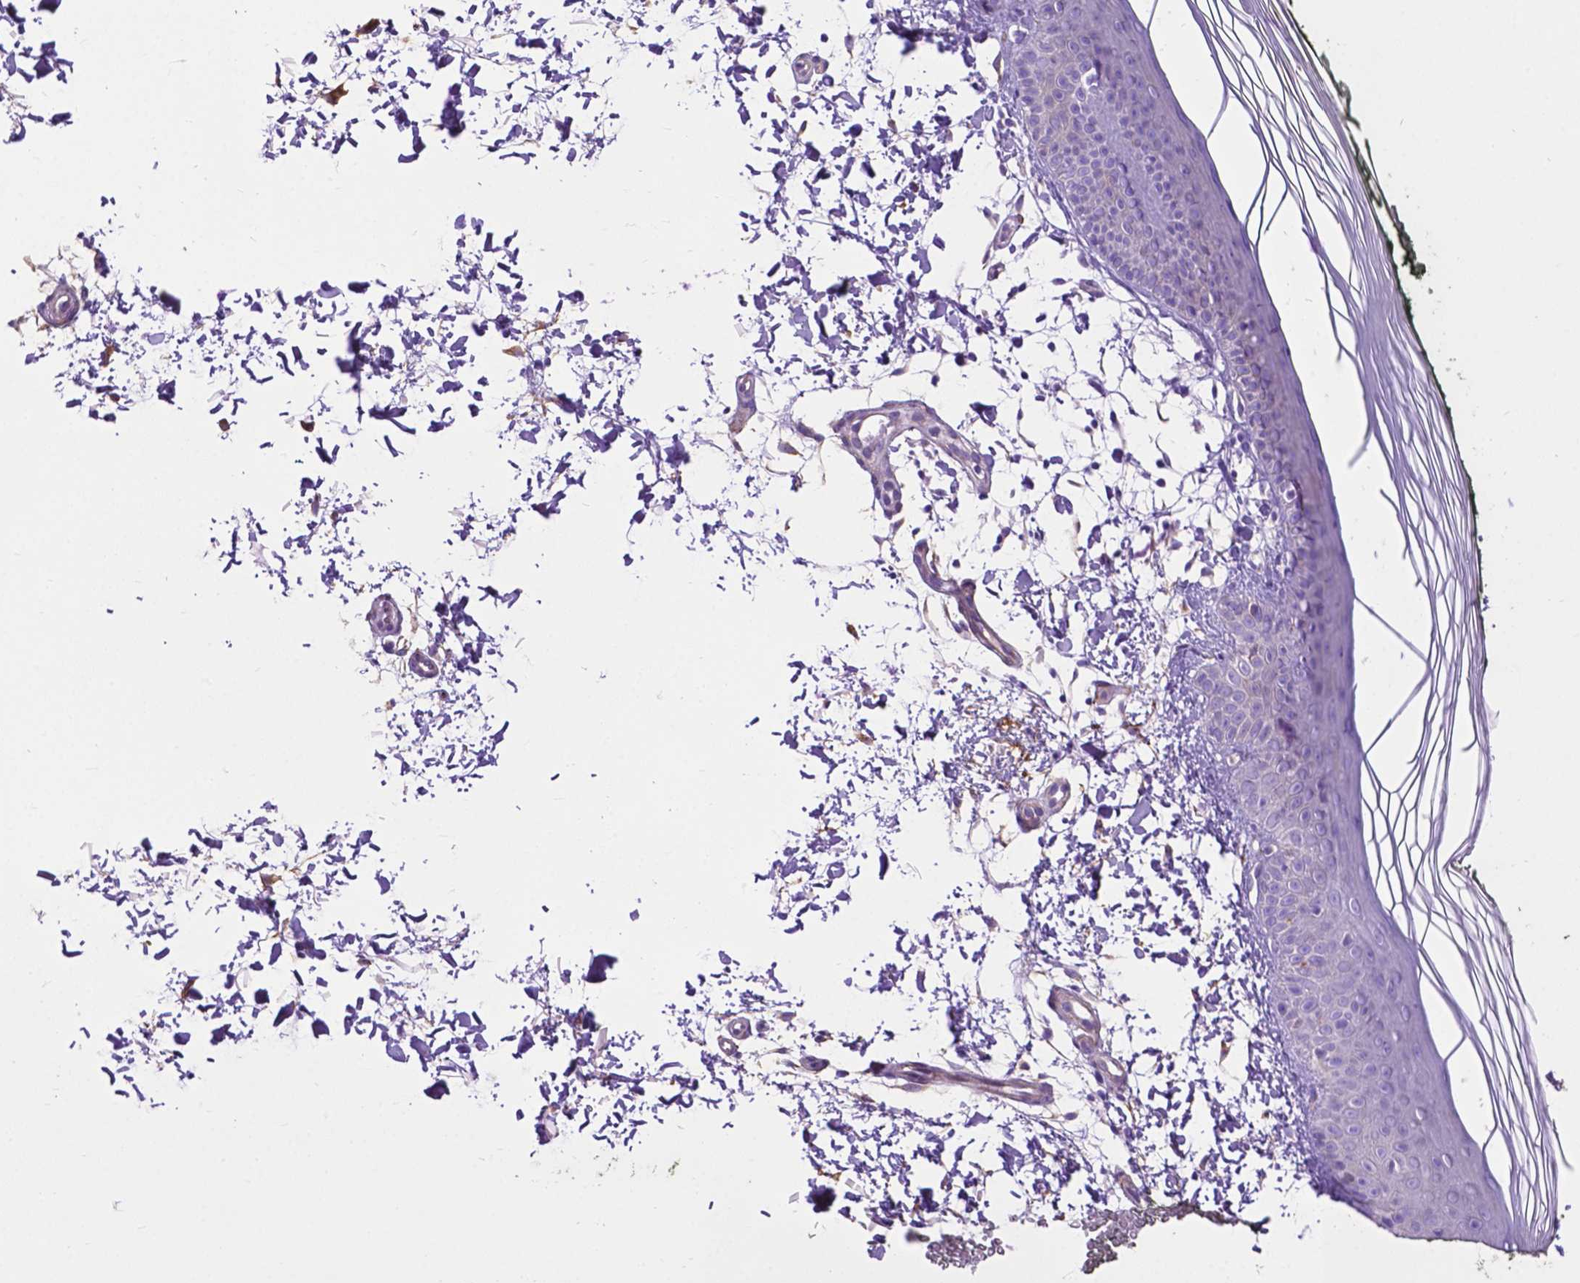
{"staining": {"intensity": "negative", "quantity": "none", "location": "none"}, "tissue": "skin", "cell_type": "Fibroblasts", "image_type": "normal", "snomed": [{"axis": "morphology", "description": "Normal tissue, NOS"}, {"axis": "topography", "description": "Skin"}], "caption": "Immunohistochemical staining of benign skin exhibits no significant staining in fibroblasts. (DAB (3,3'-diaminobenzidine) immunohistochemistry, high magnification).", "gene": "PCDHA12", "patient": {"sex": "female", "age": 62}}